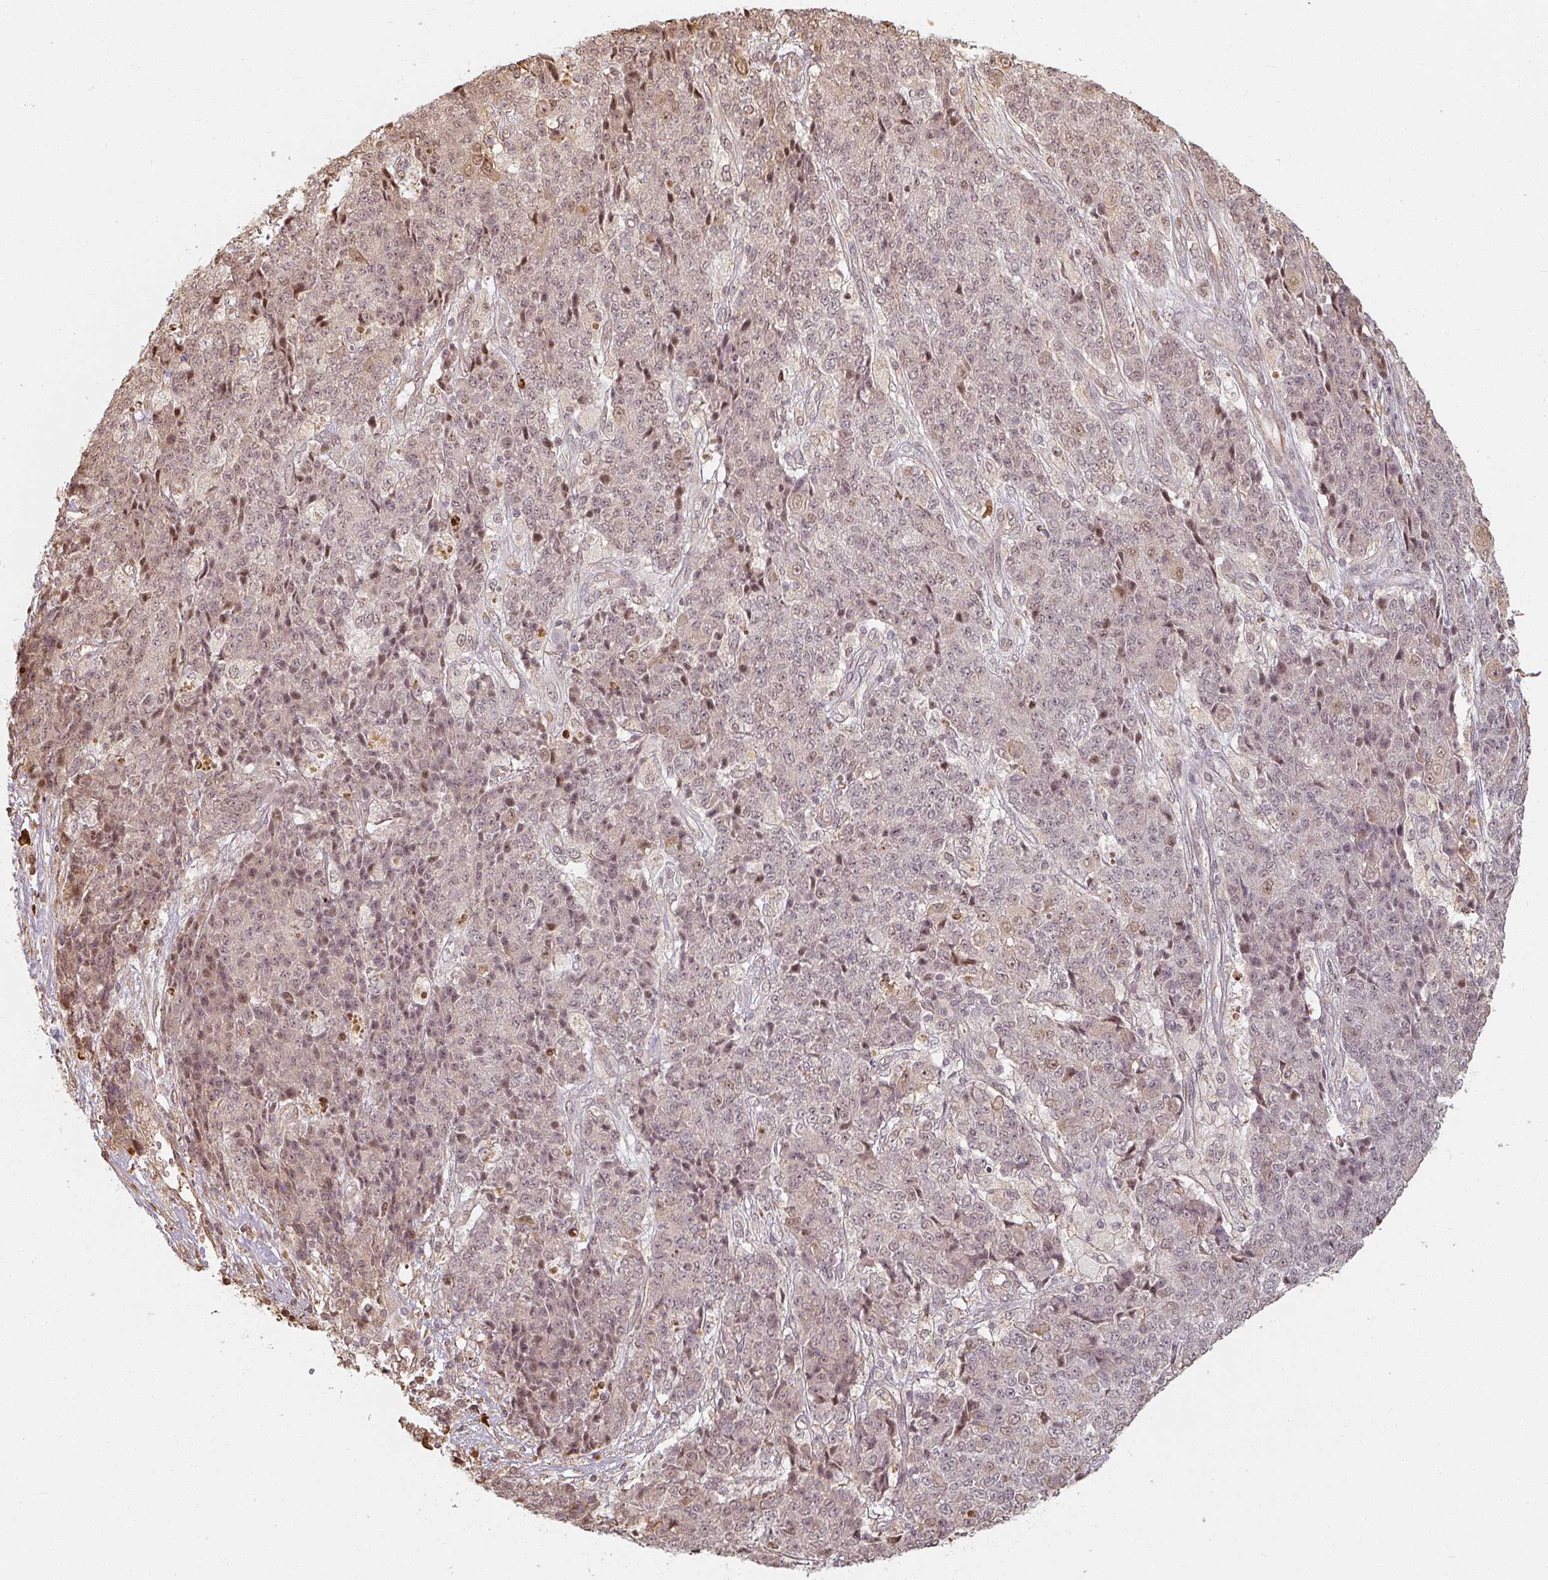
{"staining": {"intensity": "moderate", "quantity": "25%-75%", "location": "nuclear"}, "tissue": "ovarian cancer", "cell_type": "Tumor cells", "image_type": "cancer", "snomed": [{"axis": "morphology", "description": "Carcinoma, endometroid"}, {"axis": "topography", "description": "Ovary"}], "caption": "An image of human ovarian endometroid carcinoma stained for a protein displays moderate nuclear brown staining in tumor cells.", "gene": "MED19", "patient": {"sex": "female", "age": 42}}